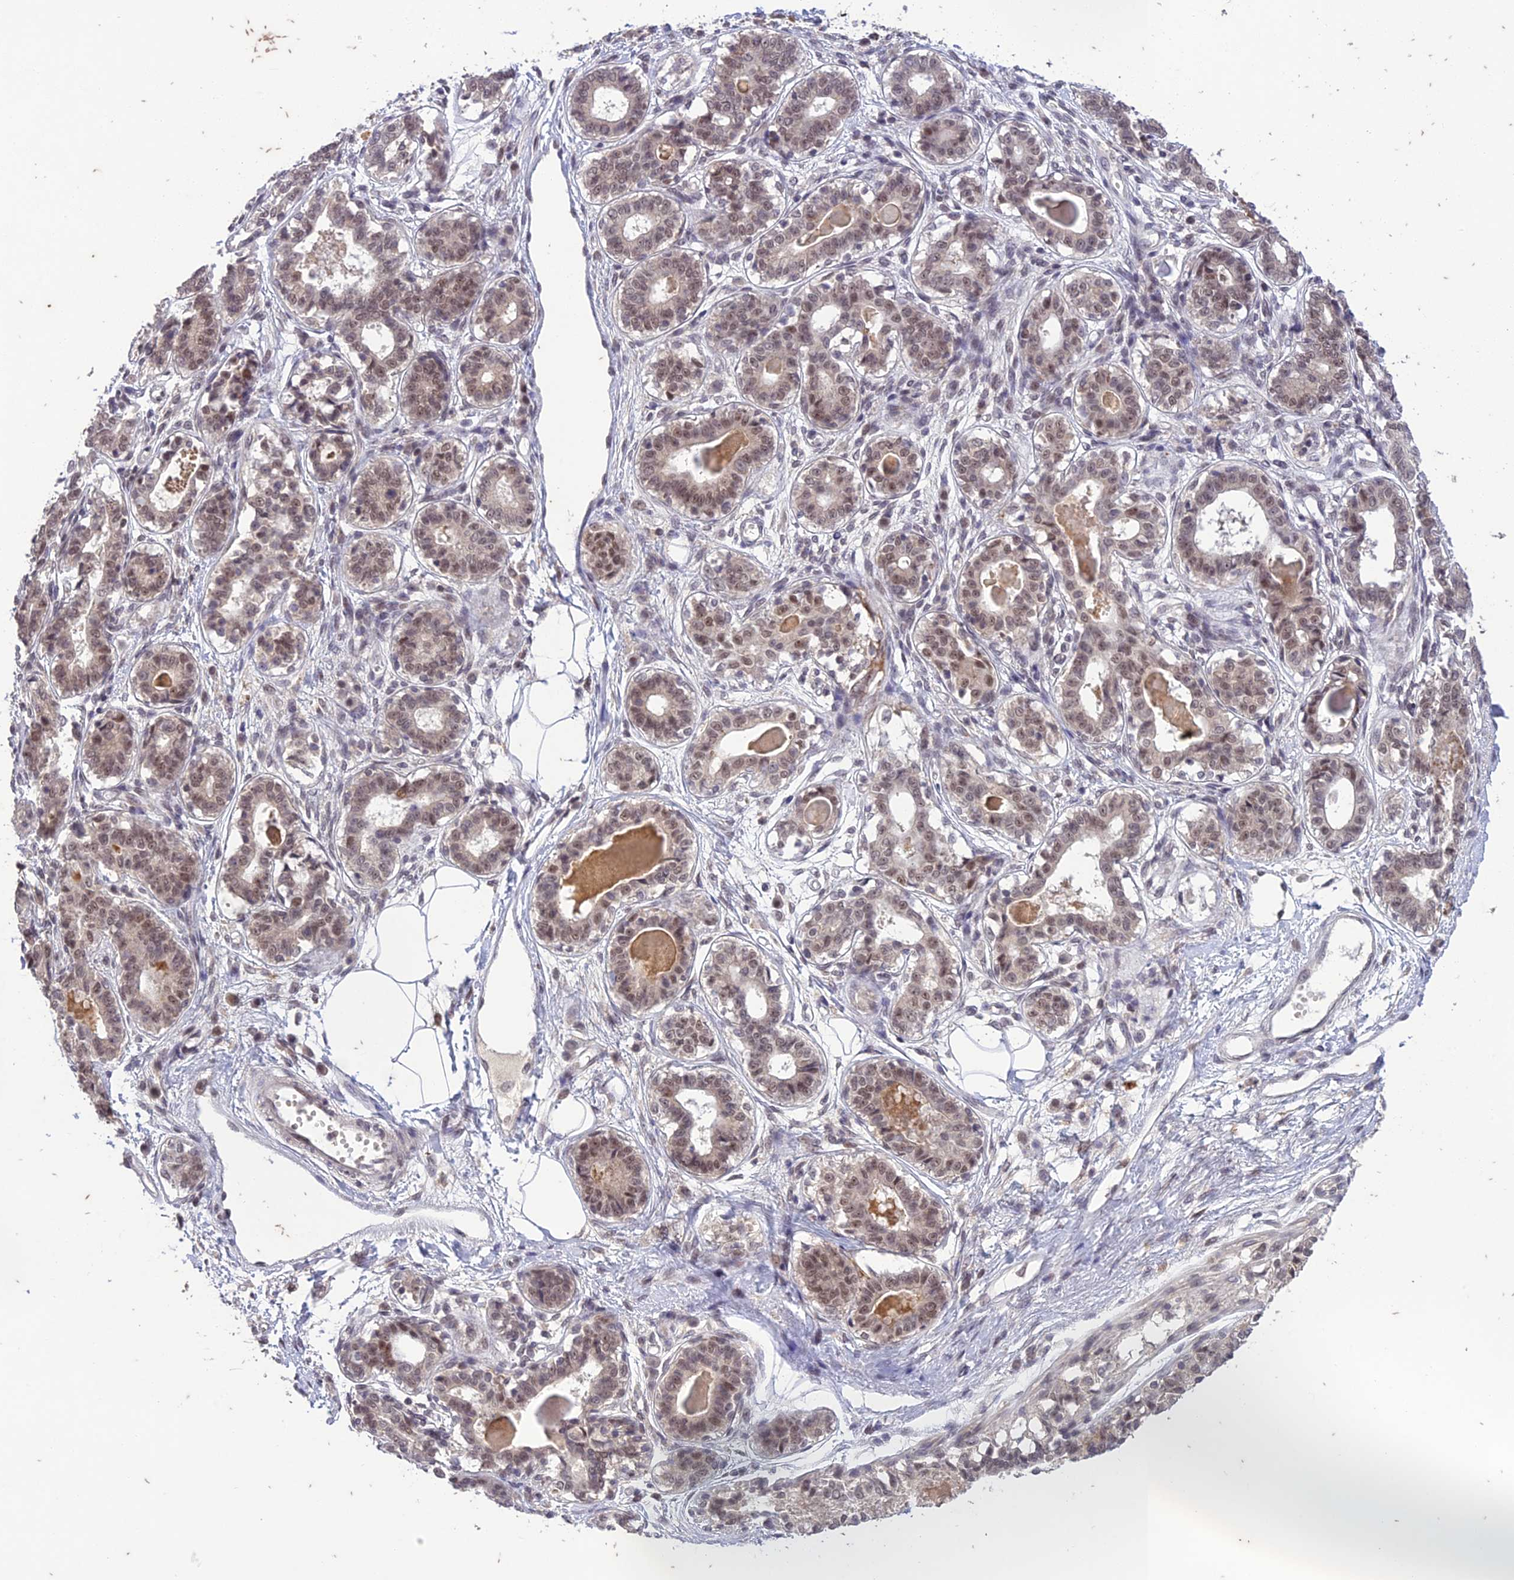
{"staining": {"intensity": "negative", "quantity": "none", "location": "none"}, "tissue": "breast", "cell_type": "Adipocytes", "image_type": "normal", "snomed": [{"axis": "morphology", "description": "Normal tissue, NOS"}, {"axis": "topography", "description": "Breast"}], "caption": "Breast stained for a protein using immunohistochemistry reveals no expression adipocytes.", "gene": "POP4", "patient": {"sex": "female", "age": 45}}